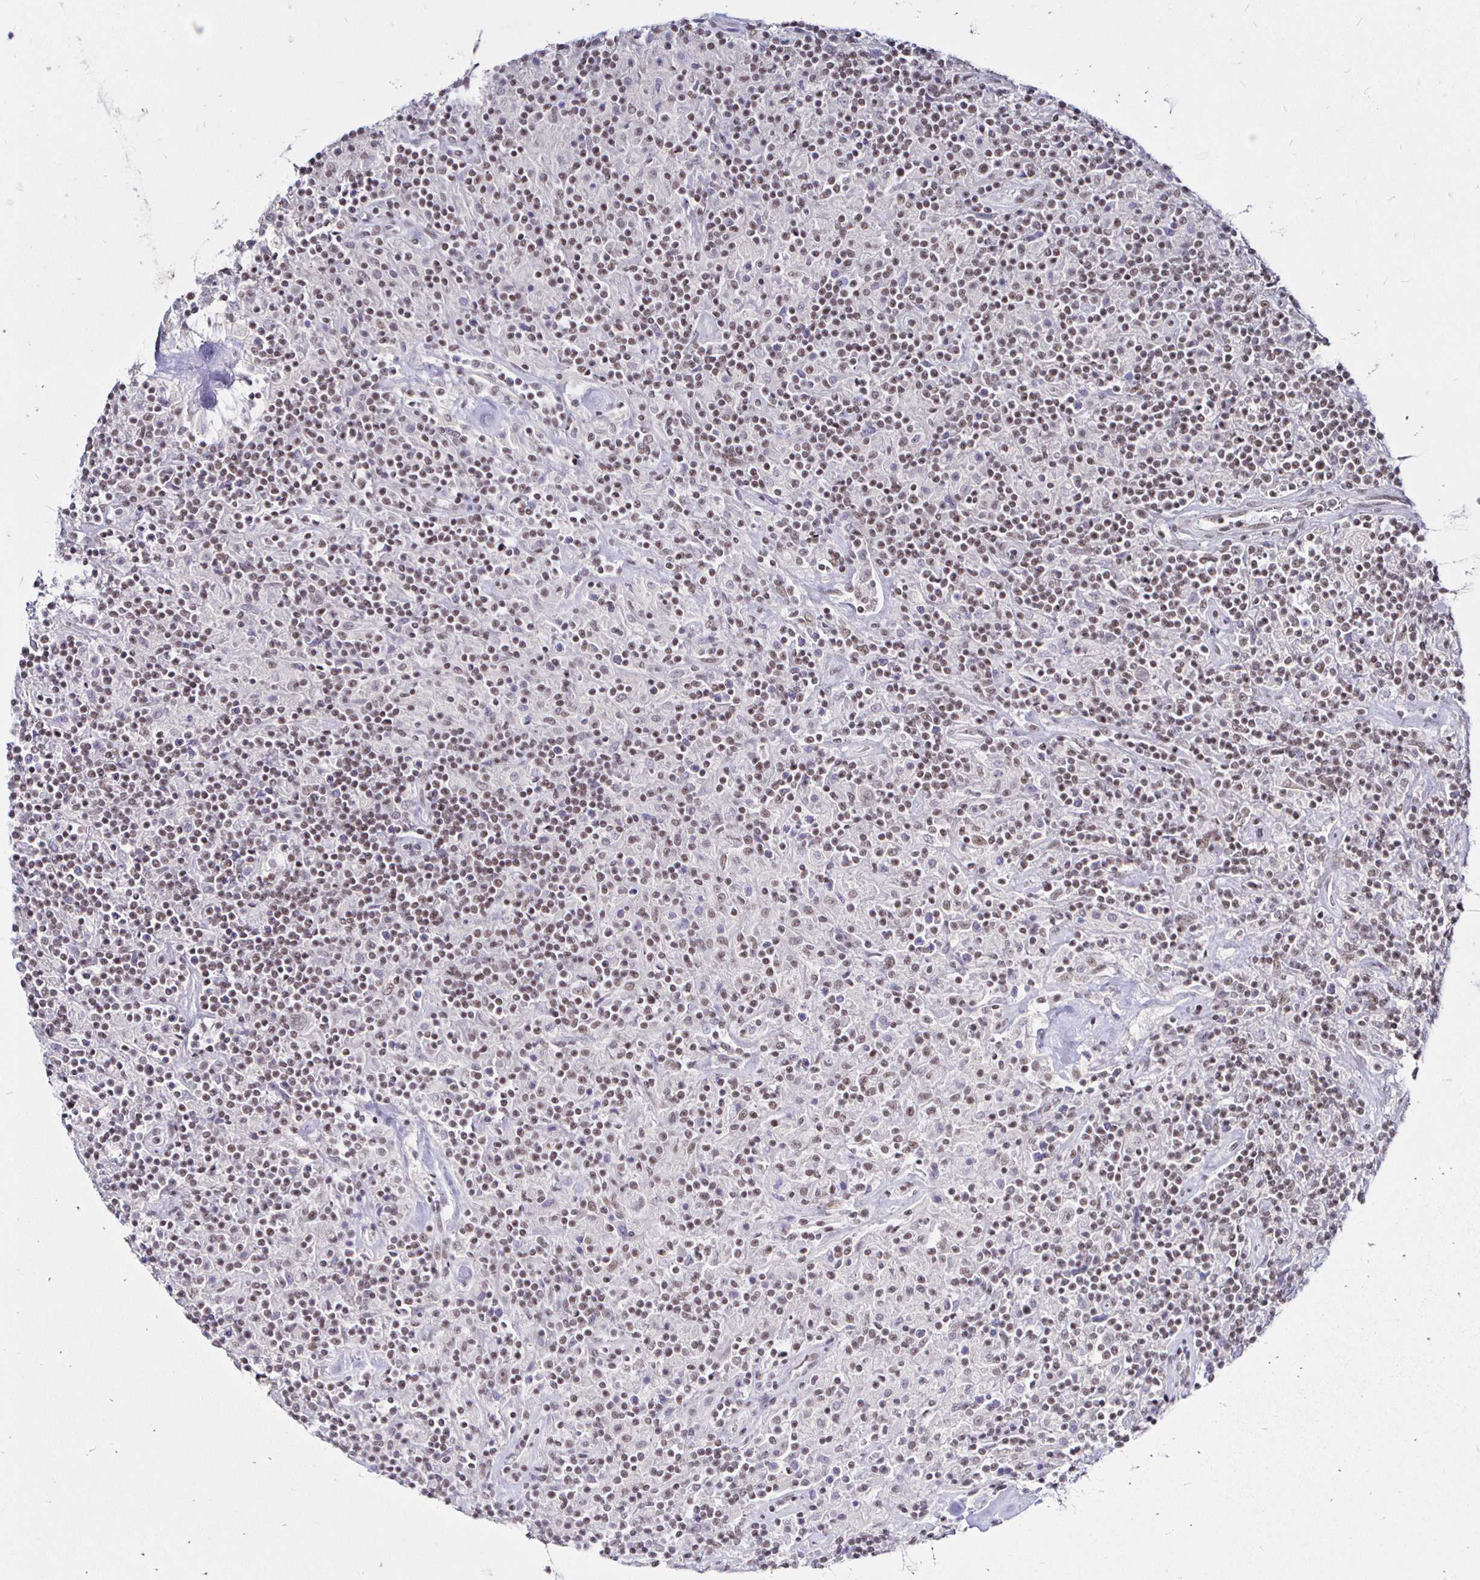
{"staining": {"intensity": "weak", "quantity": ">75%", "location": "nuclear"}, "tissue": "lymphoma", "cell_type": "Tumor cells", "image_type": "cancer", "snomed": [{"axis": "morphology", "description": "Hodgkin's disease, NOS"}, {"axis": "topography", "description": "Lymph node"}], "caption": "IHC photomicrograph of human lymphoma stained for a protein (brown), which demonstrates low levels of weak nuclear expression in approximately >75% of tumor cells.", "gene": "SIN3A", "patient": {"sex": "male", "age": 70}}